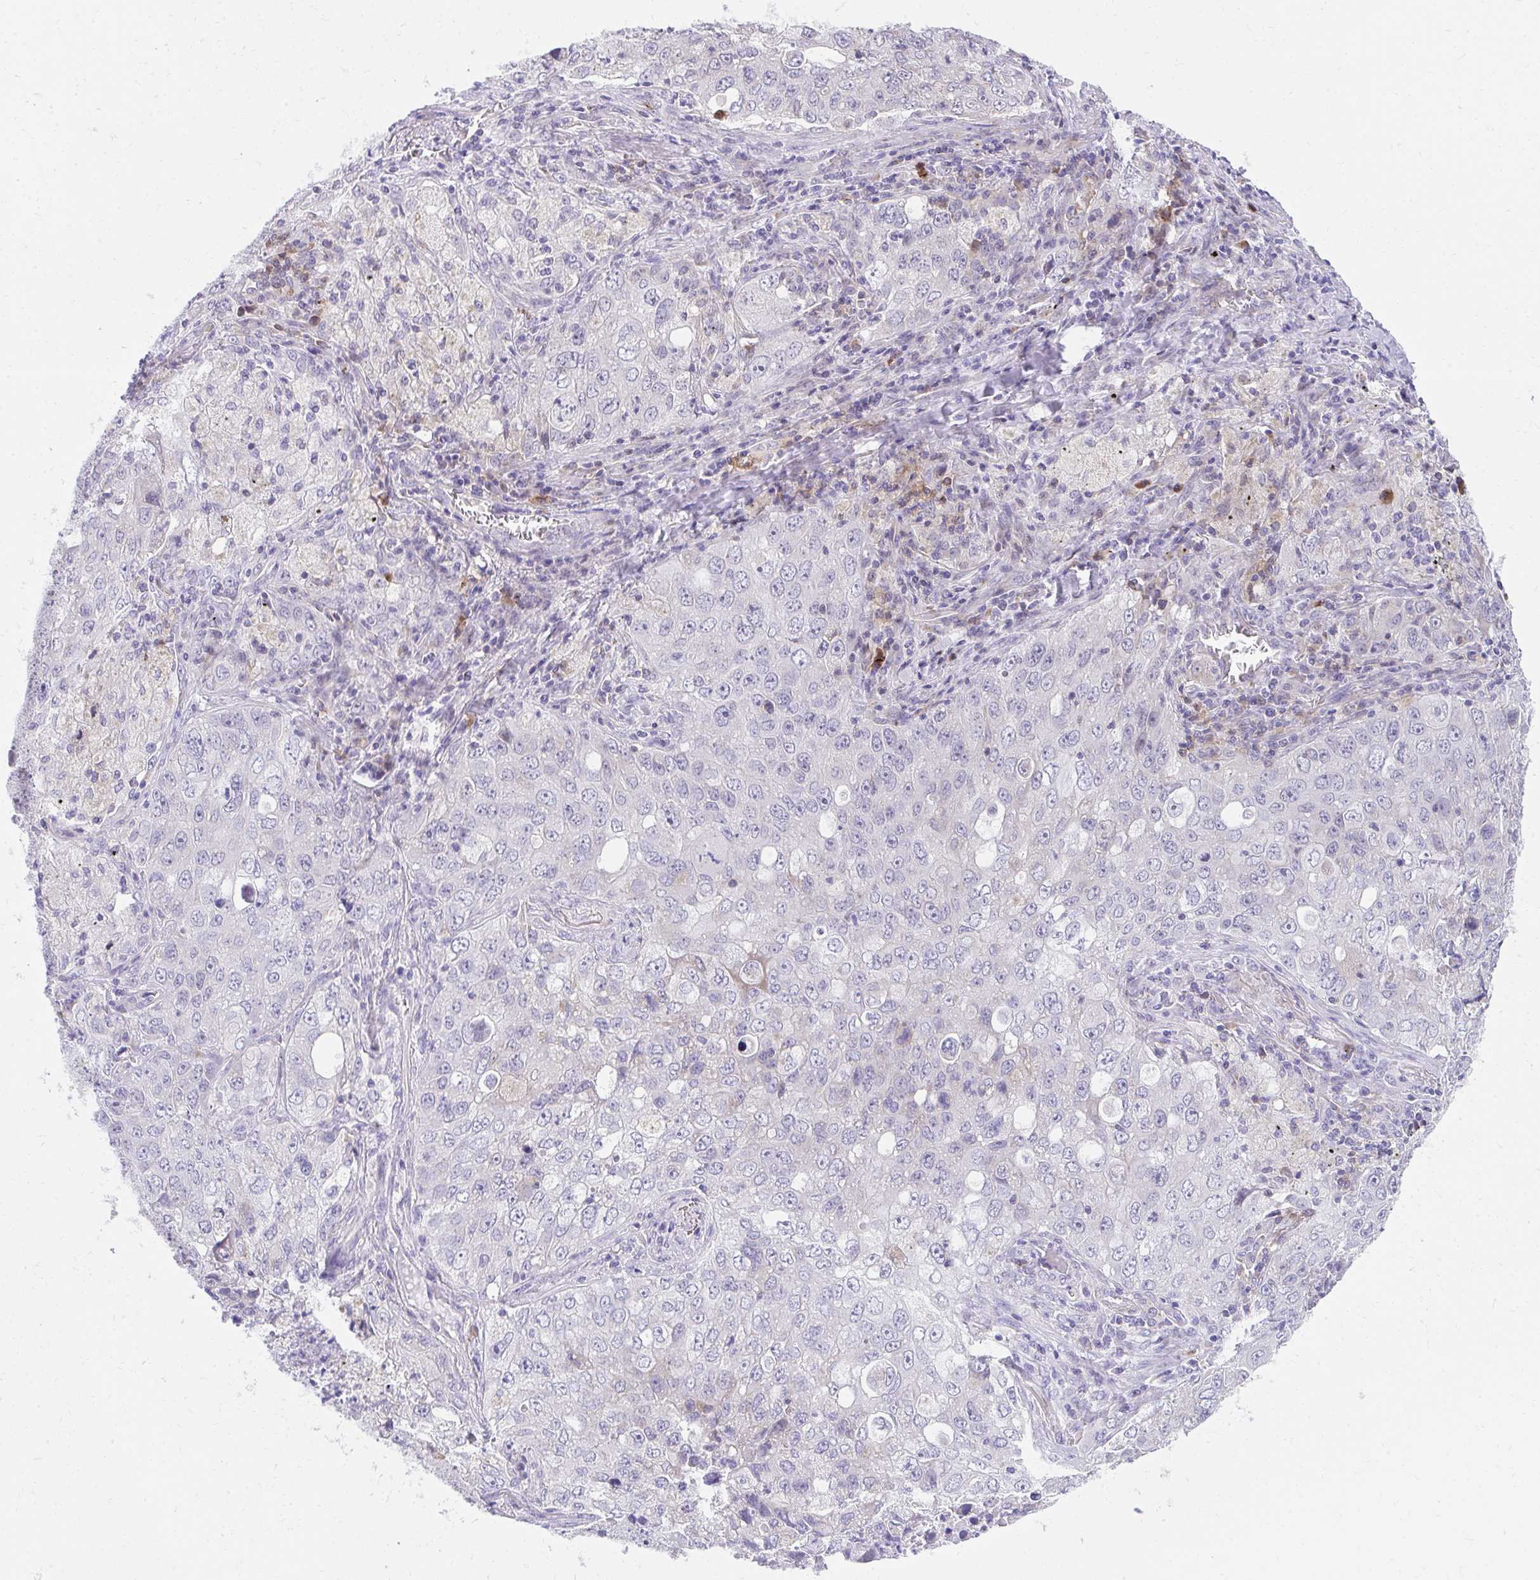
{"staining": {"intensity": "negative", "quantity": "none", "location": "none"}, "tissue": "lung cancer", "cell_type": "Tumor cells", "image_type": "cancer", "snomed": [{"axis": "morphology", "description": "Adenocarcinoma, NOS"}, {"axis": "morphology", "description": "Adenocarcinoma, metastatic, NOS"}, {"axis": "topography", "description": "Lymph node"}, {"axis": "topography", "description": "Lung"}], "caption": "IHC of lung cancer (adenocarcinoma) demonstrates no staining in tumor cells.", "gene": "SLAMF7", "patient": {"sex": "female", "age": 42}}